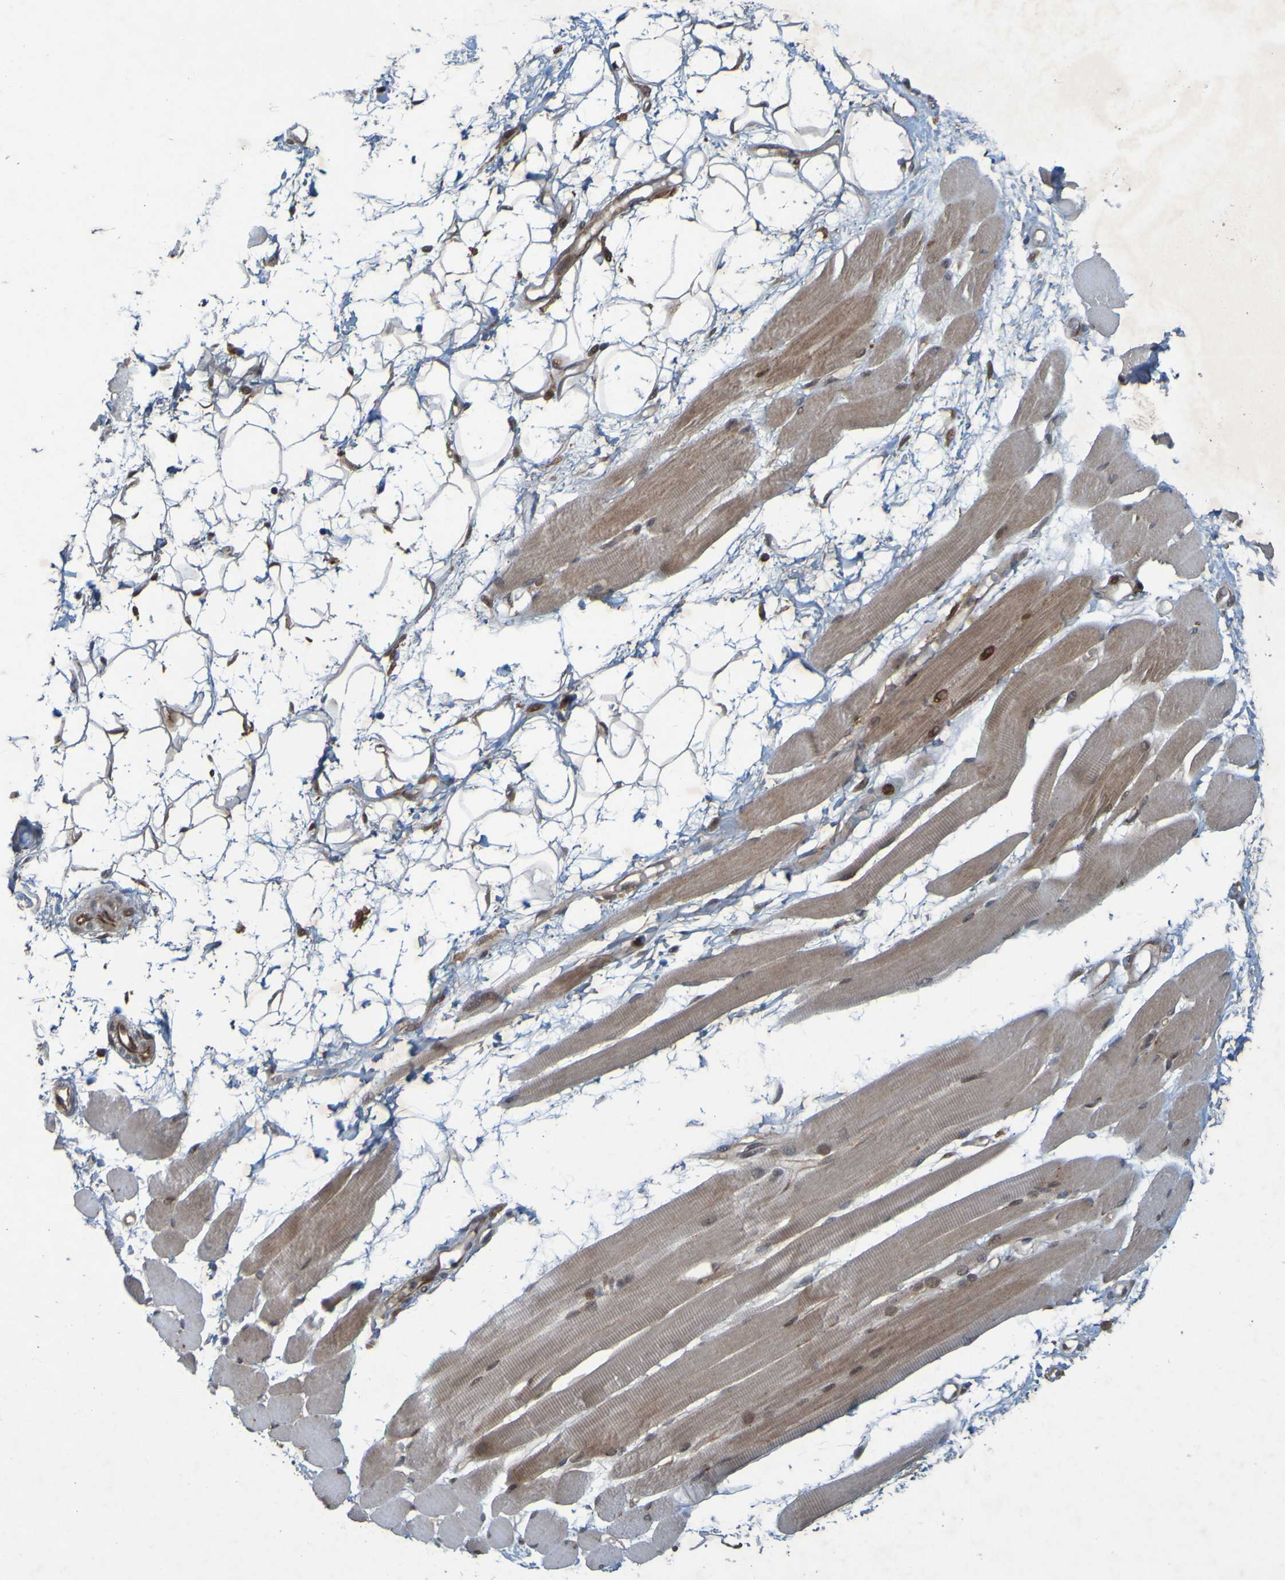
{"staining": {"intensity": "moderate", "quantity": ">75%", "location": "cytoplasmic/membranous,nuclear"}, "tissue": "skeletal muscle", "cell_type": "Myocytes", "image_type": "normal", "snomed": [{"axis": "morphology", "description": "Normal tissue, NOS"}, {"axis": "topography", "description": "Skeletal muscle"}, {"axis": "topography", "description": "Peripheral nerve tissue"}], "caption": "A photomicrograph showing moderate cytoplasmic/membranous,nuclear expression in about >75% of myocytes in normal skeletal muscle, as visualized by brown immunohistochemical staining.", "gene": "MCPH1", "patient": {"sex": "female", "age": 84}}